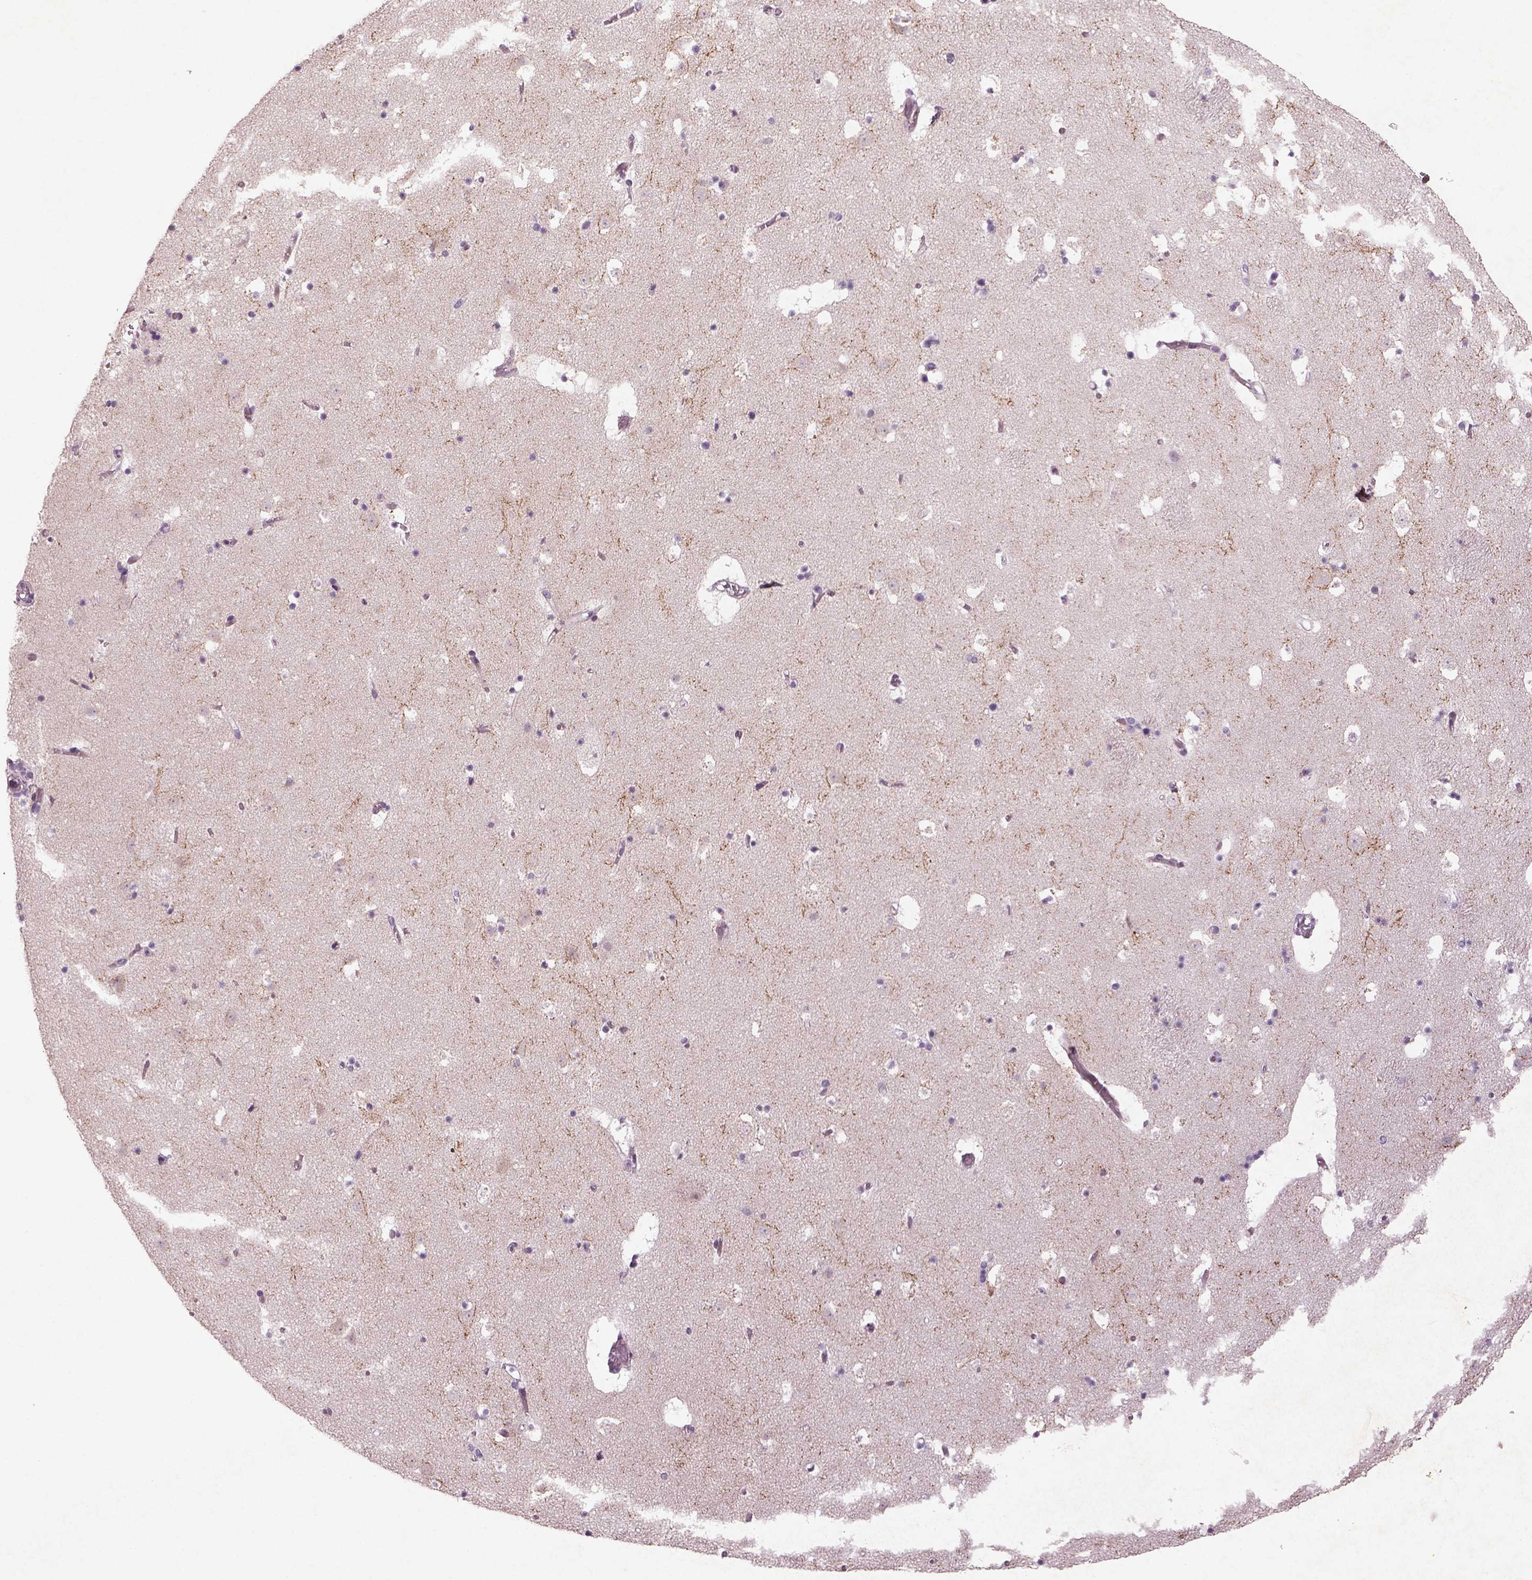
{"staining": {"intensity": "negative", "quantity": "none", "location": "none"}, "tissue": "caudate", "cell_type": "Glial cells", "image_type": "normal", "snomed": [{"axis": "morphology", "description": "Normal tissue, NOS"}, {"axis": "topography", "description": "Lateral ventricle wall"}], "caption": "A micrograph of caudate stained for a protein shows no brown staining in glial cells.", "gene": "PENK", "patient": {"sex": "female", "age": 42}}